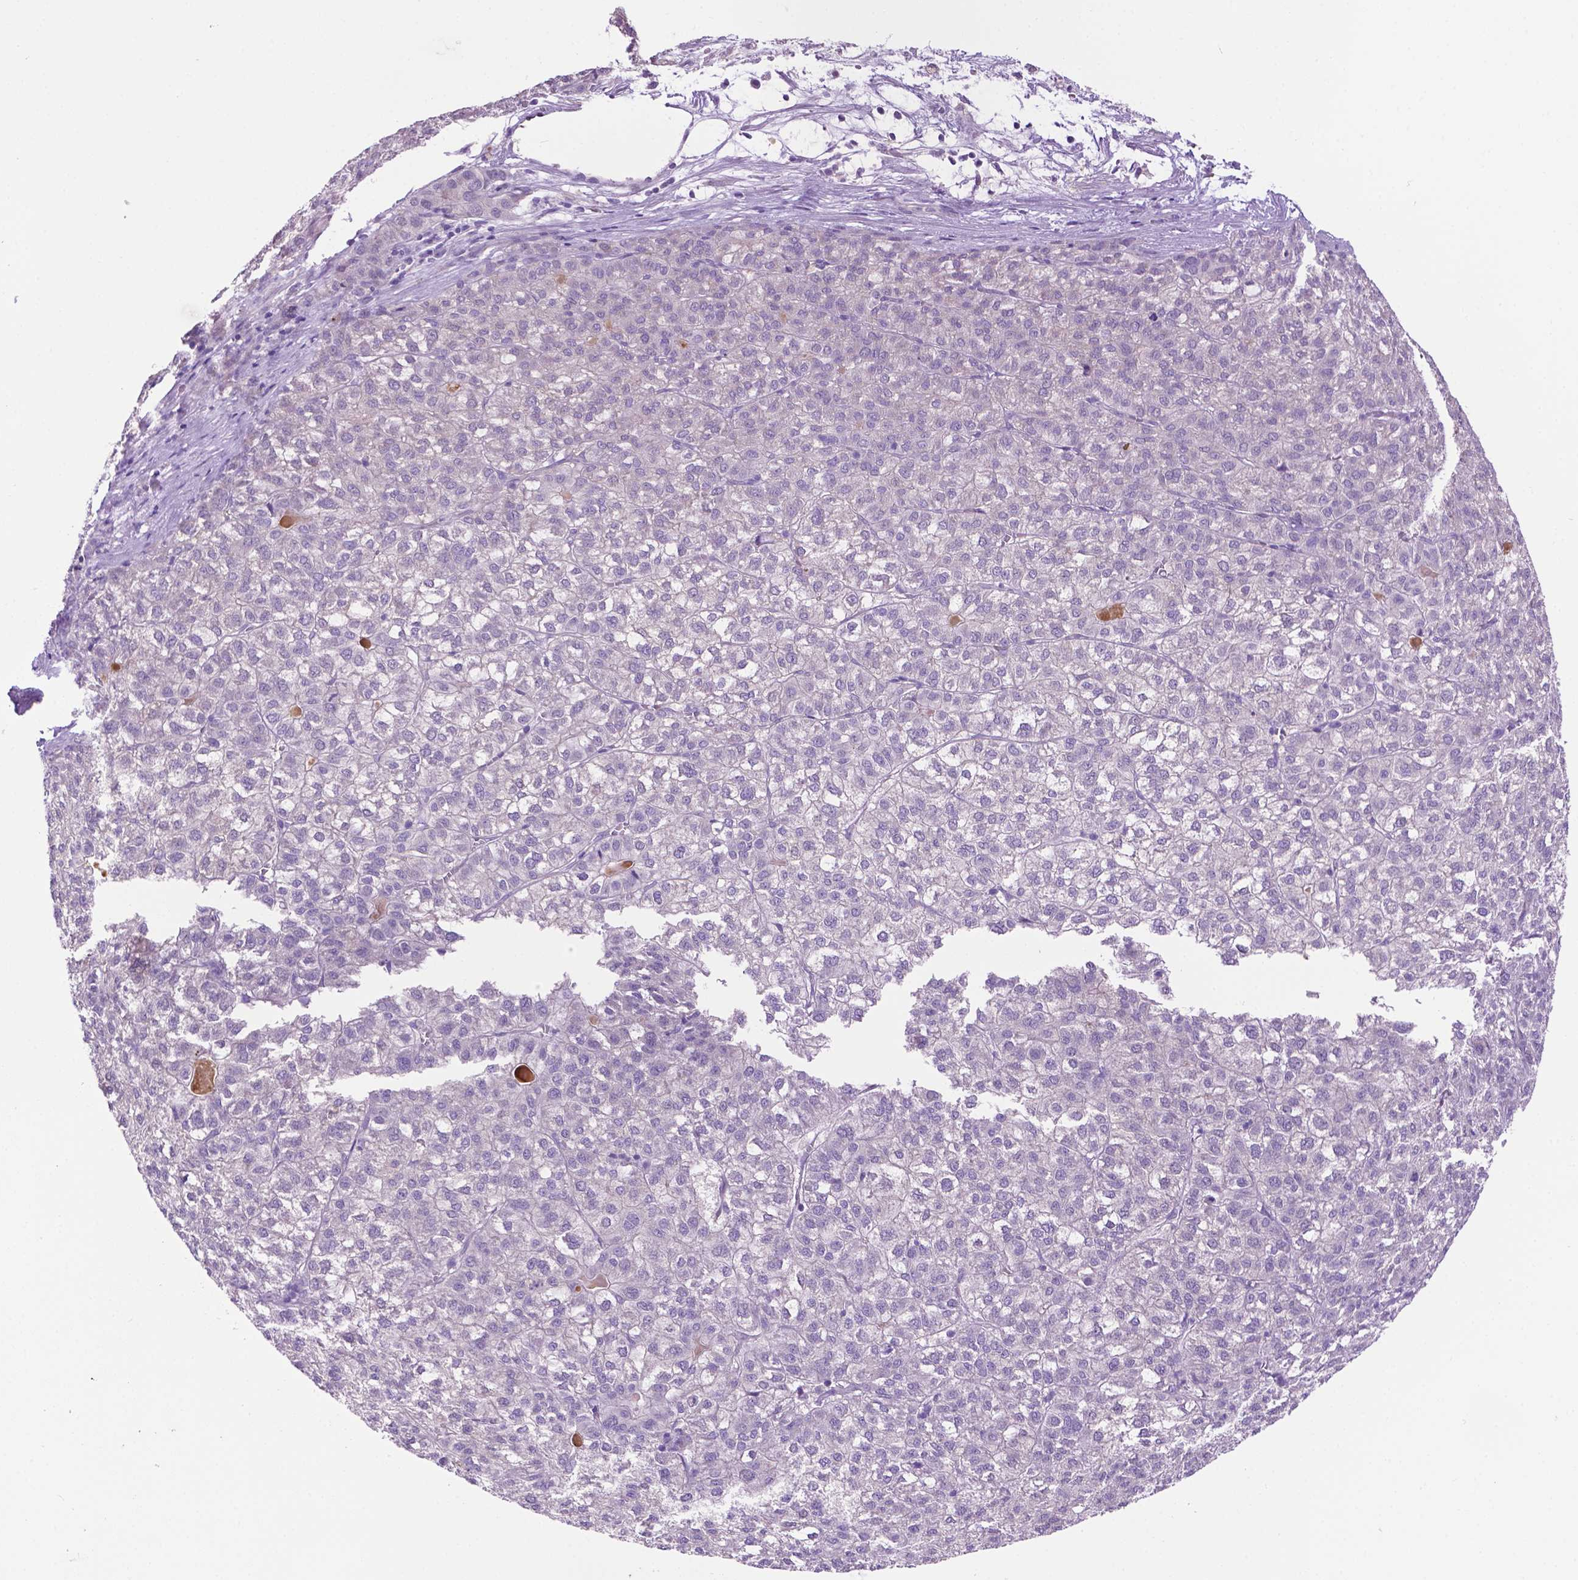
{"staining": {"intensity": "negative", "quantity": "none", "location": "none"}, "tissue": "liver cancer", "cell_type": "Tumor cells", "image_type": "cancer", "snomed": [{"axis": "morphology", "description": "Carcinoma, Hepatocellular, NOS"}, {"axis": "topography", "description": "Liver"}], "caption": "This is an immunohistochemistry (IHC) micrograph of human hepatocellular carcinoma (liver). There is no positivity in tumor cells.", "gene": "MMP27", "patient": {"sex": "female", "age": 43}}